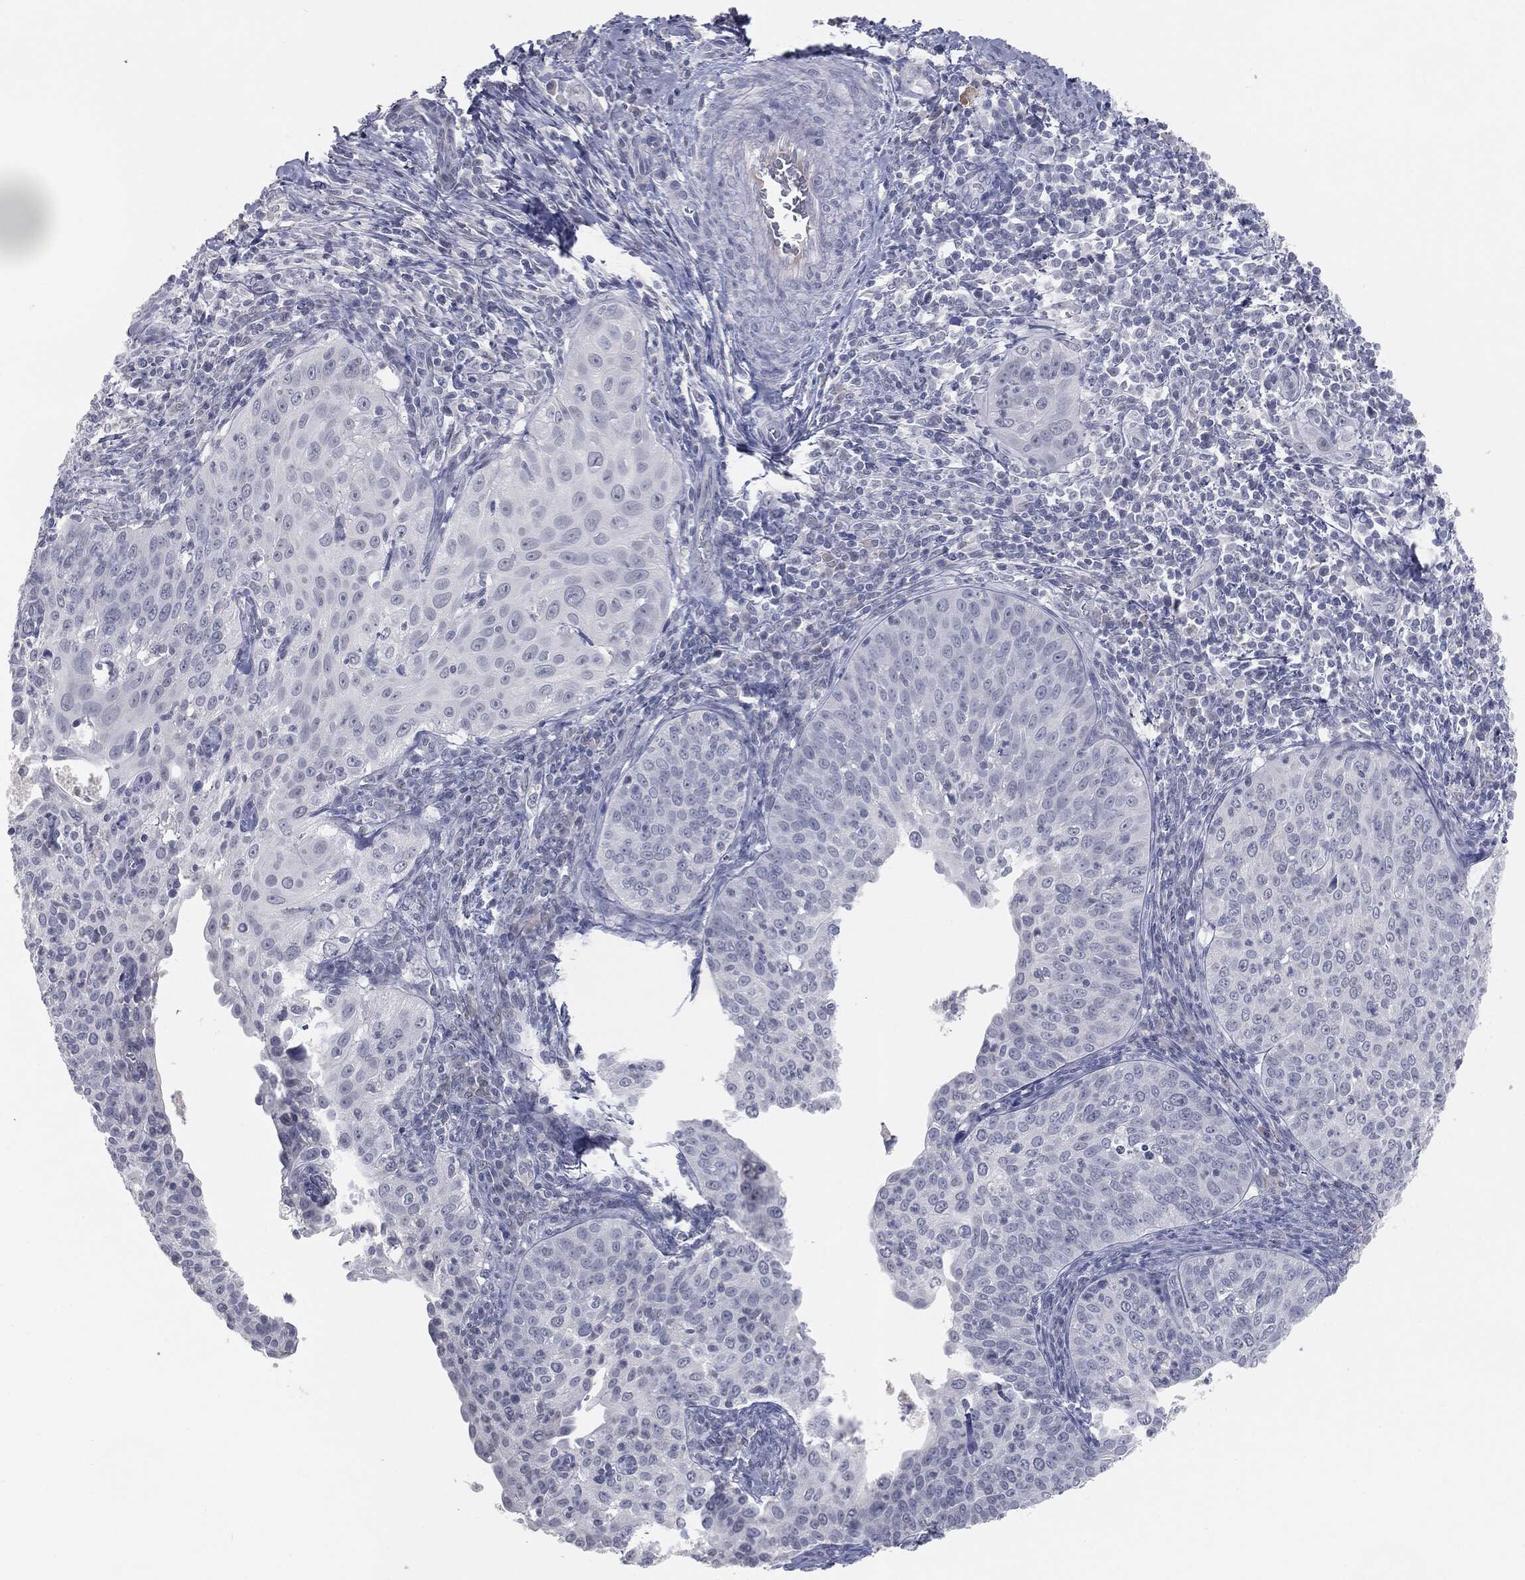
{"staining": {"intensity": "negative", "quantity": "none", "location": "none"}, "tissue": "cervical cancer", "cell_type": "Tumor cells", "image_type": "cancer", "snomed": [{"axis": "morphology", "description": "Squamous cell carcinoma, NOS"}, {"axis": "topography", "description": "Cervix"}], "caption": "The immunohistochemistry photomicrograph has no significant staining in tumor cells of squamous cell carcinoma (cervical) tissue. (DAB (3,3'-diaminobenzidine) immunohistochemistry visualized using brightfield microscopy, high magnification).", "gene": "PRAME", "patient": {"sex": "female", "age": 30}}